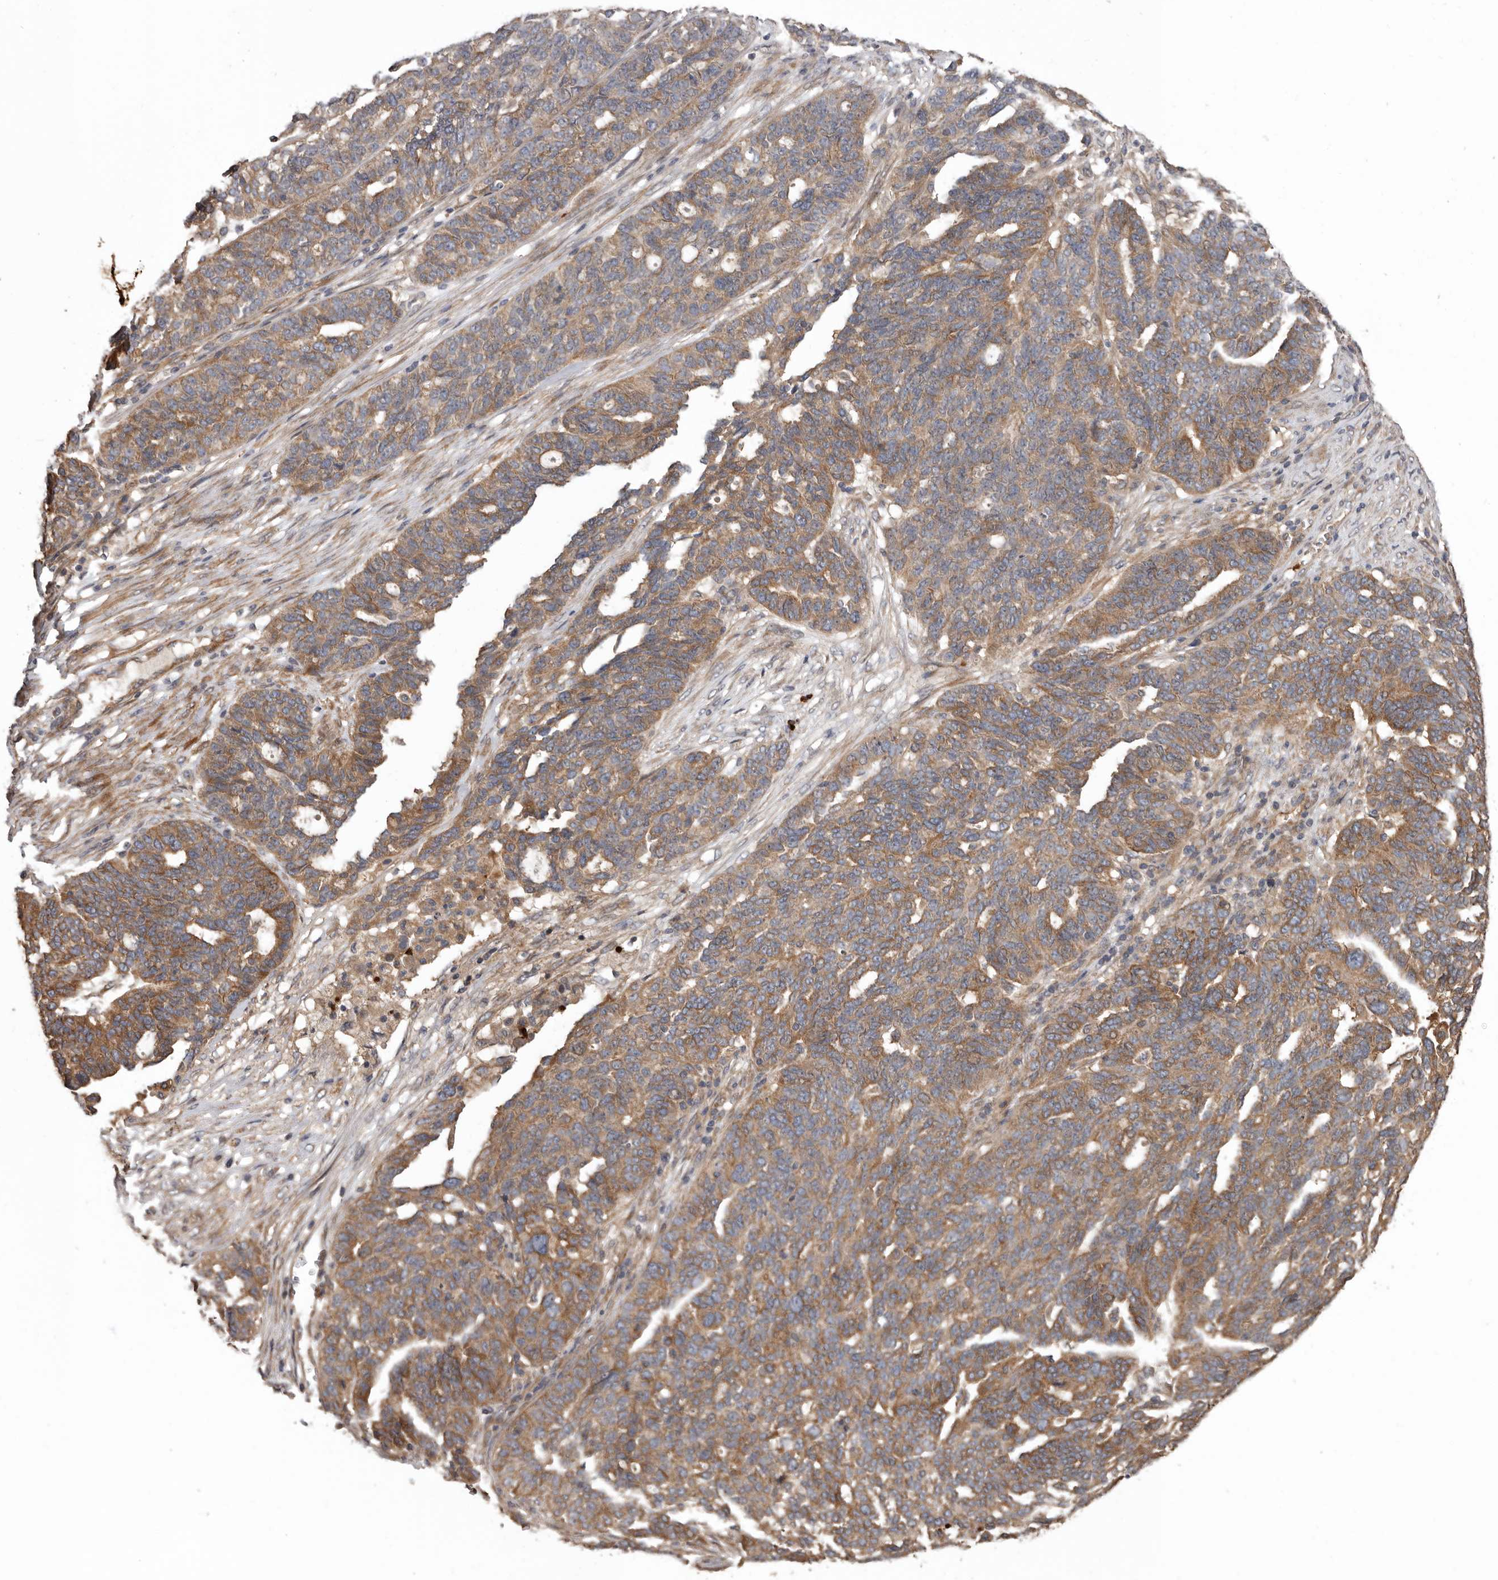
{"staining": {"intensity": "moderate", "quantity": ">75%", "location": "cytoplasmic/membranous"}, "tissue": "ovarian cancer", "cell_type": "Tumor cells", "image_type": "cancer", "snomed": [{"axis": "morphology", "description": "Cystadenocarcinoma, serous, NOS"}, {"axis": "topography", "description": "Ovary"}], "caption": "Immunohistochemistry photomicrograph of neoplastic tissue: human ovarian cancer stained using immunohistochemistry (IHC) displays medium levels of moderate protein expression localized specifically in the cytoplasmic/membranous of tumor cells, appearing as a cytoplasmic/membranous brown color.", "gene": "ARHGEF5", "patient": {"sex": "female", "age": 59}}